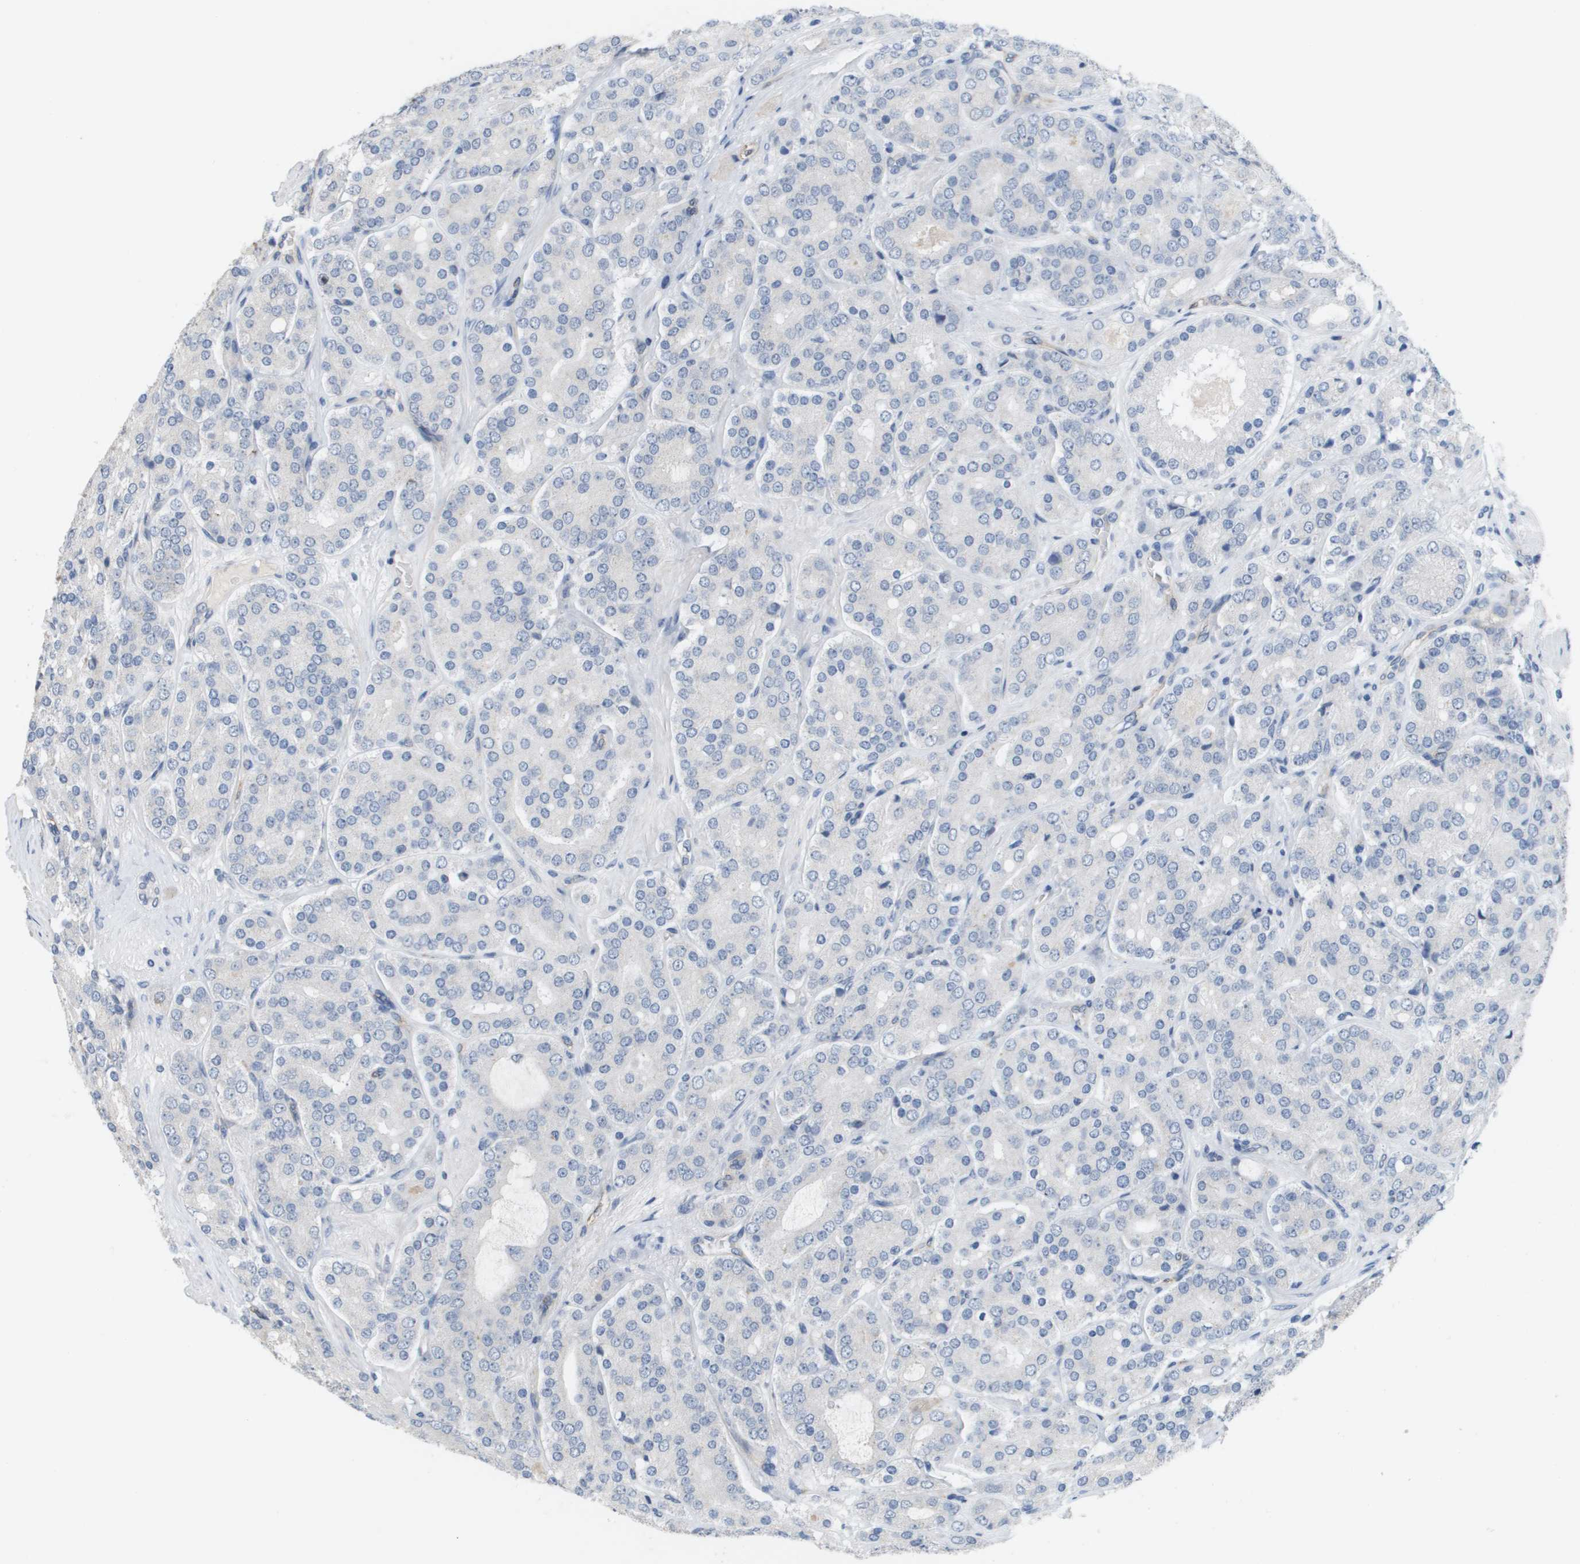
{"staining": {"intensity": "negative", "quantity": "none", "location": "none"}, "tissue": "prostate cancer", "cell_type": "Tumor cells", "image_type": "cancer", "snomed": [{"axis": "morphology", "description": "Adenocarcinoma, High grade"}, {"axis": "topography", "description": "Prostate"}], "caption": "Photomicrograph shows no significant protein staining in tumor cells of prostate cancer (high-grade adenocarcinoma). Nuclei are stained in blue.", "gene": "ANGPT2", "patient": {"sex": "male", "age": 65}}